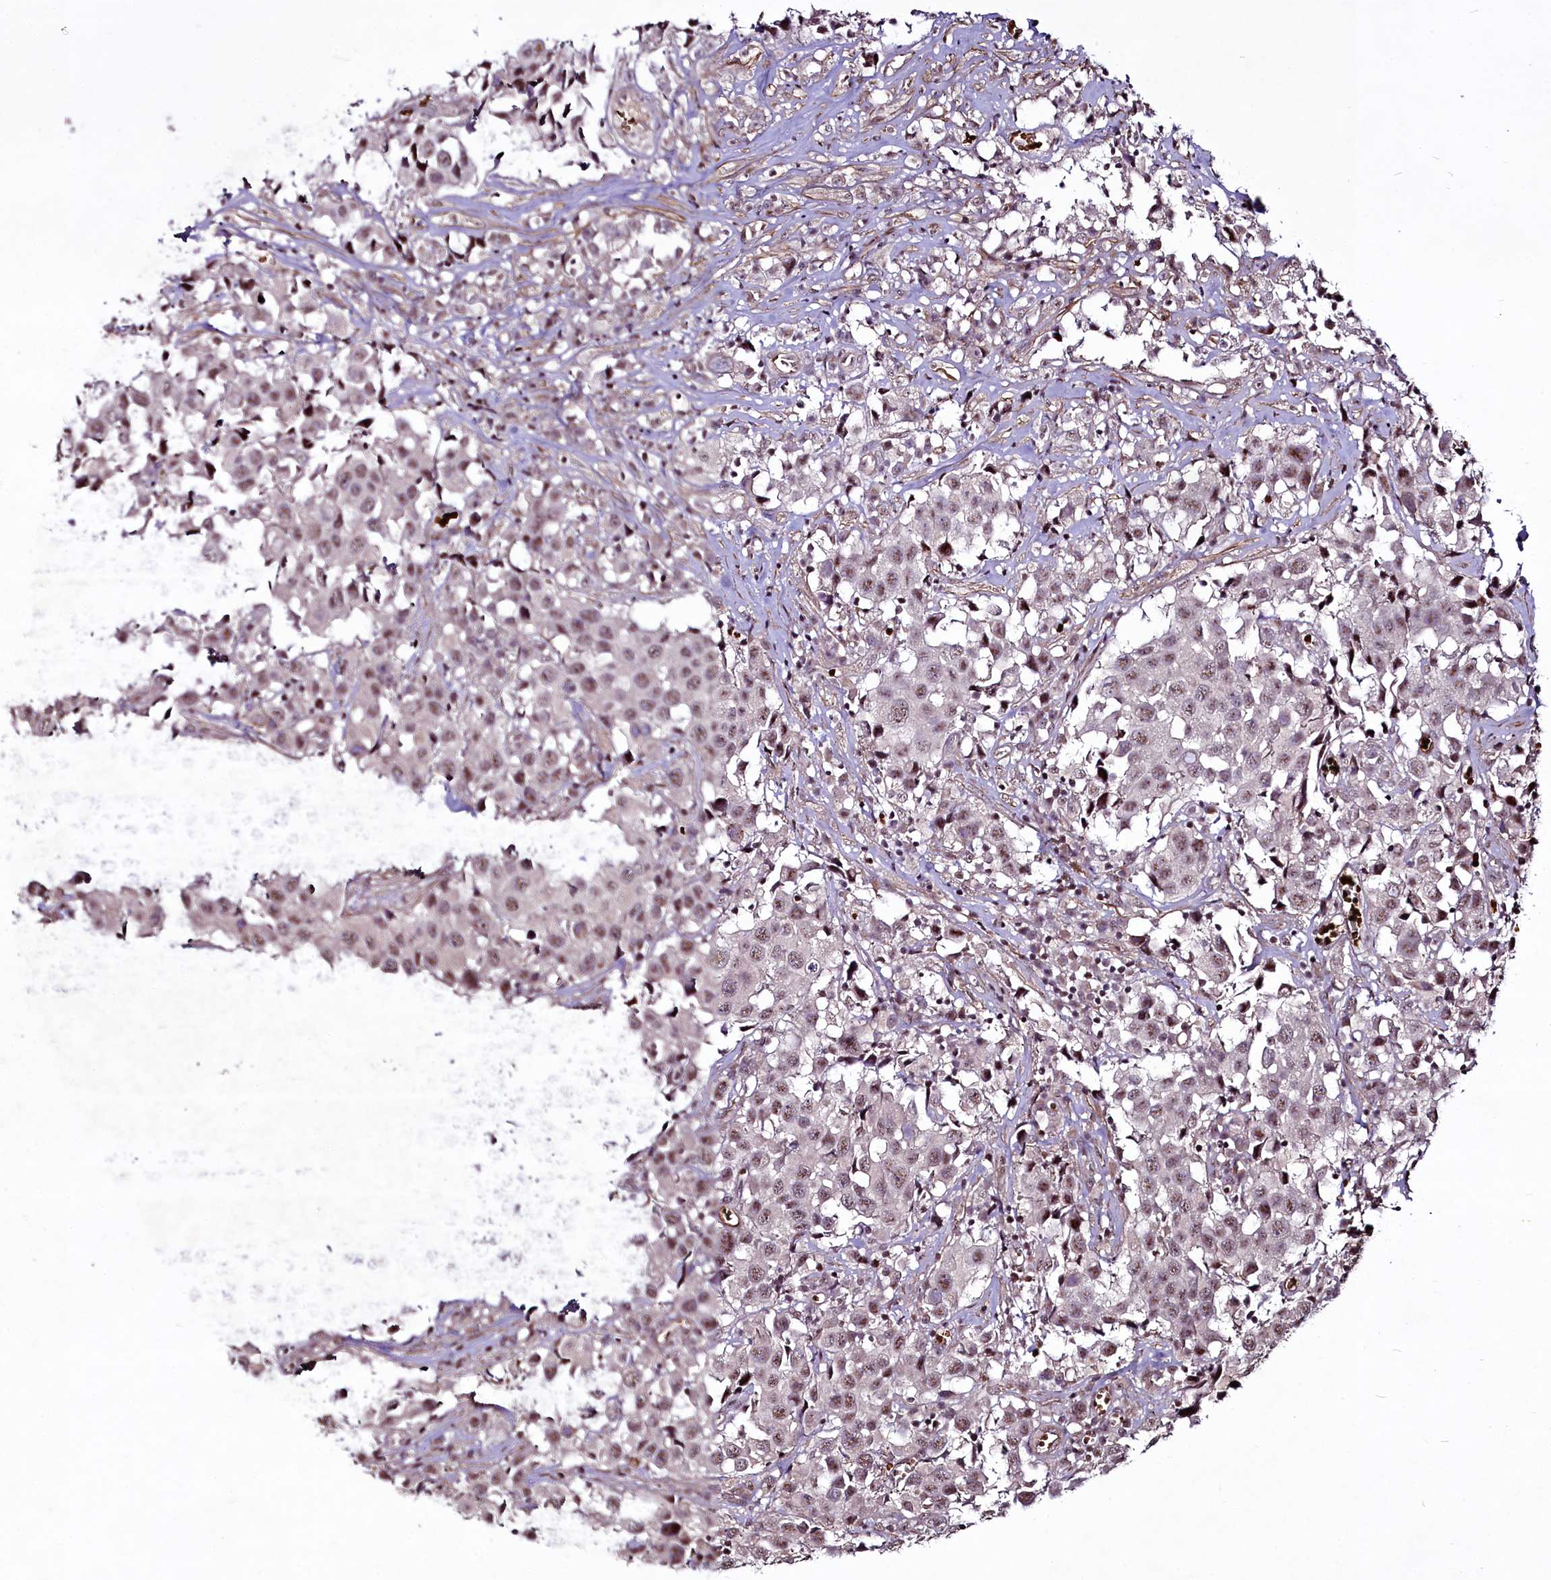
{"staining": {"intensity": "weak", "quantity": ">75%", "location": "nuclear"}, "tissue": "urothelial cancer", "cell_type": "Tumor cells", "image_type": "cancer", "snomed": [{"axis": "morphology", "description": "Urothelial carcinoma, High grade"}, {"axis": "topography", "description": "Urinary bladder"}], "caption": "Urothelial cancer tissue shows weak nuclear staining in about >75% of tumor cells (brown staining indicates protein expression, while blue staining denotes nuclei).", "gene": "SUSD3", "patient": {"sex": "female", "age": 75}}